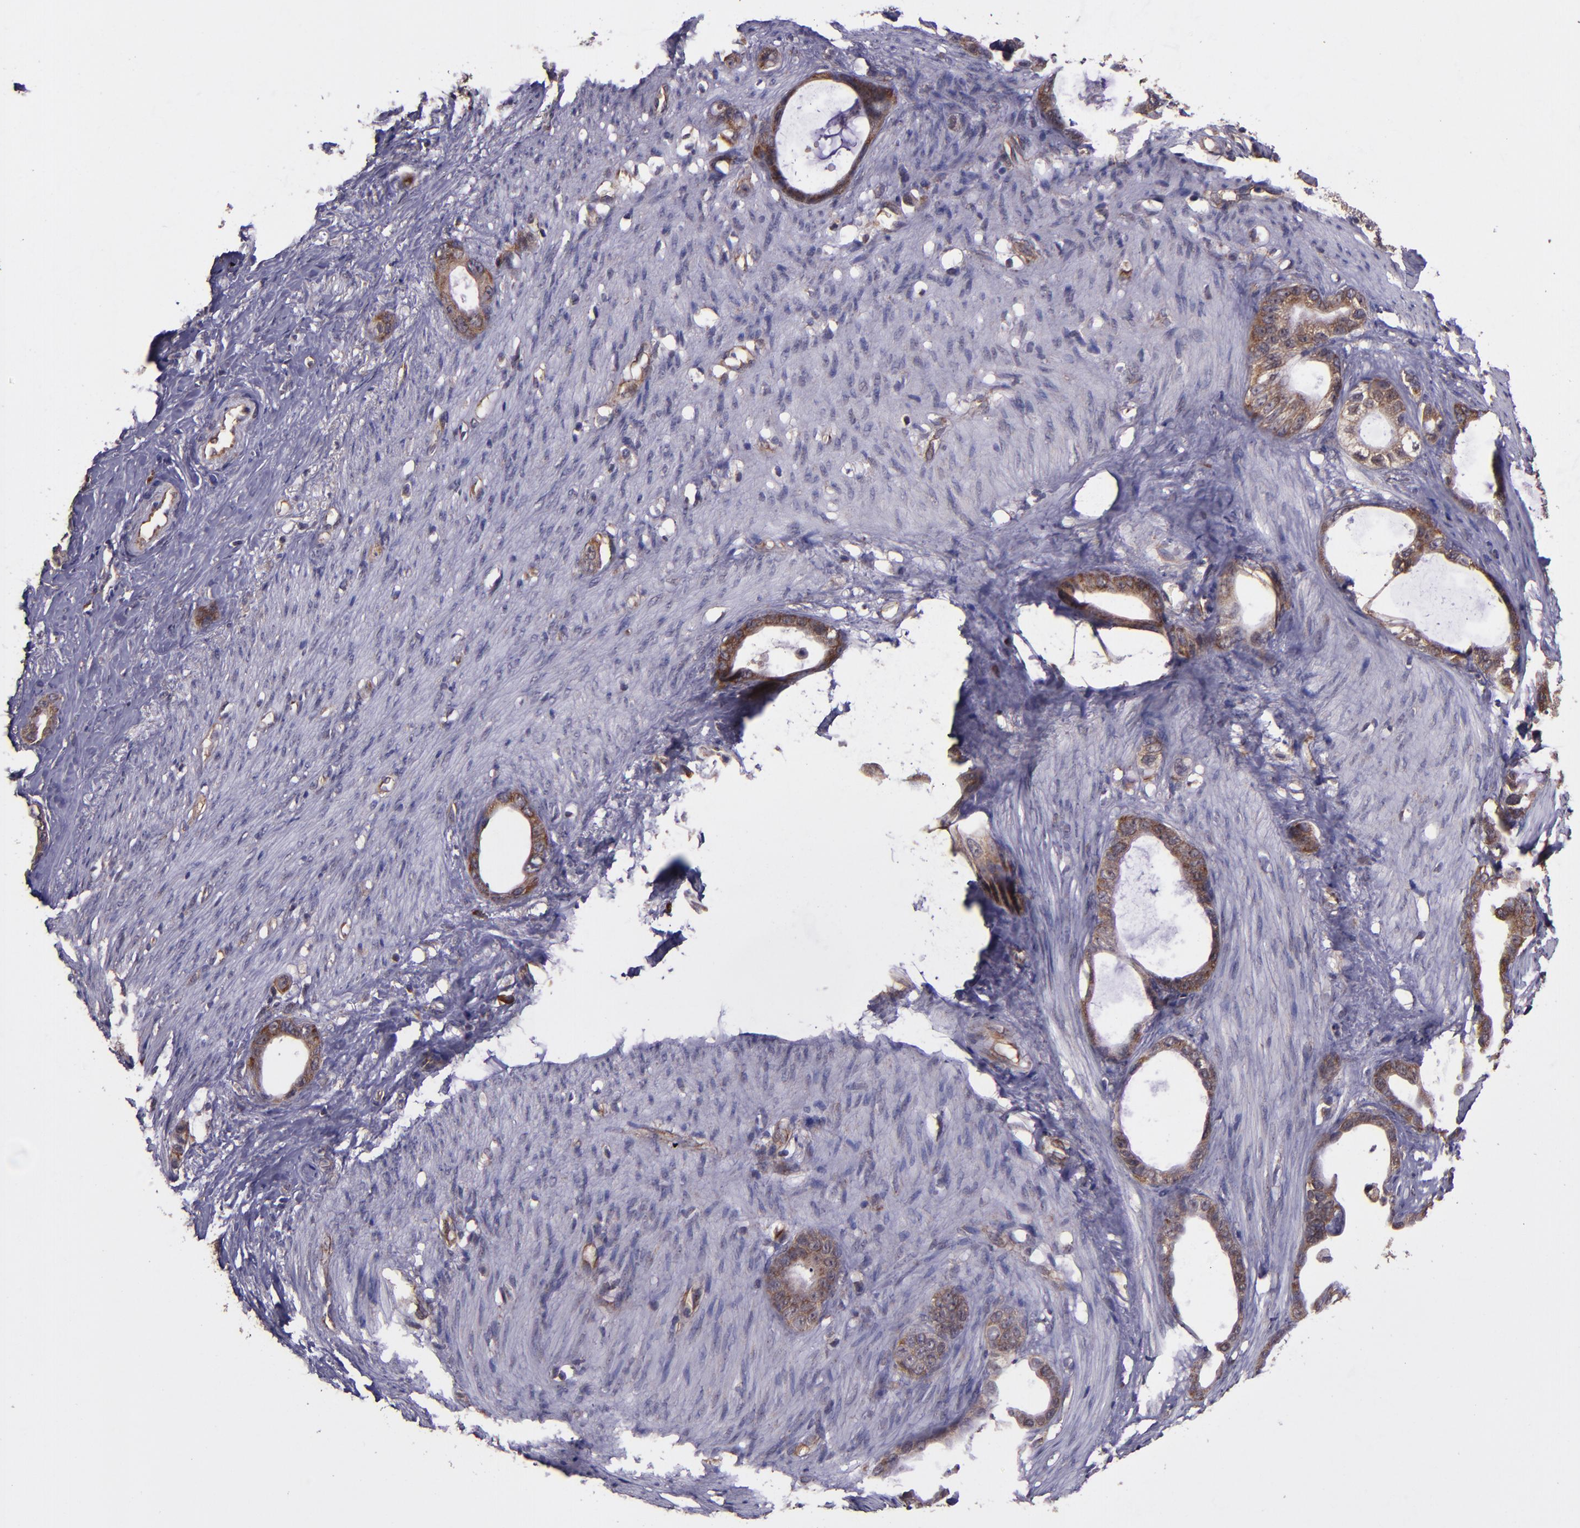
{"staining": {"intensity": "strong", "quantity": ">75%", "location": "cytoplasmic/membranous"}, "tissue": "stomach cancer", "cell_type": "Tumor cells", "image_type": "cancer", "snomed": [{"axis": "morphology", "description": "Adenocarcinoma, NOS"}, {"axis": "topography", "description": "Stomach"}], "caption": "Immunohistochemistry (IHC) (DAB) staining of human stomach cancer shows strong cytoplasmic/membranous protein staining in approximately >75% of tumor cells. The protein of interest is stained brown, and the nuclei are stained in blue (DAB IHC with brightfield microscopy, high magnification).", "gene": "USP51", "patient": {"sex": "female", "age": 75}}